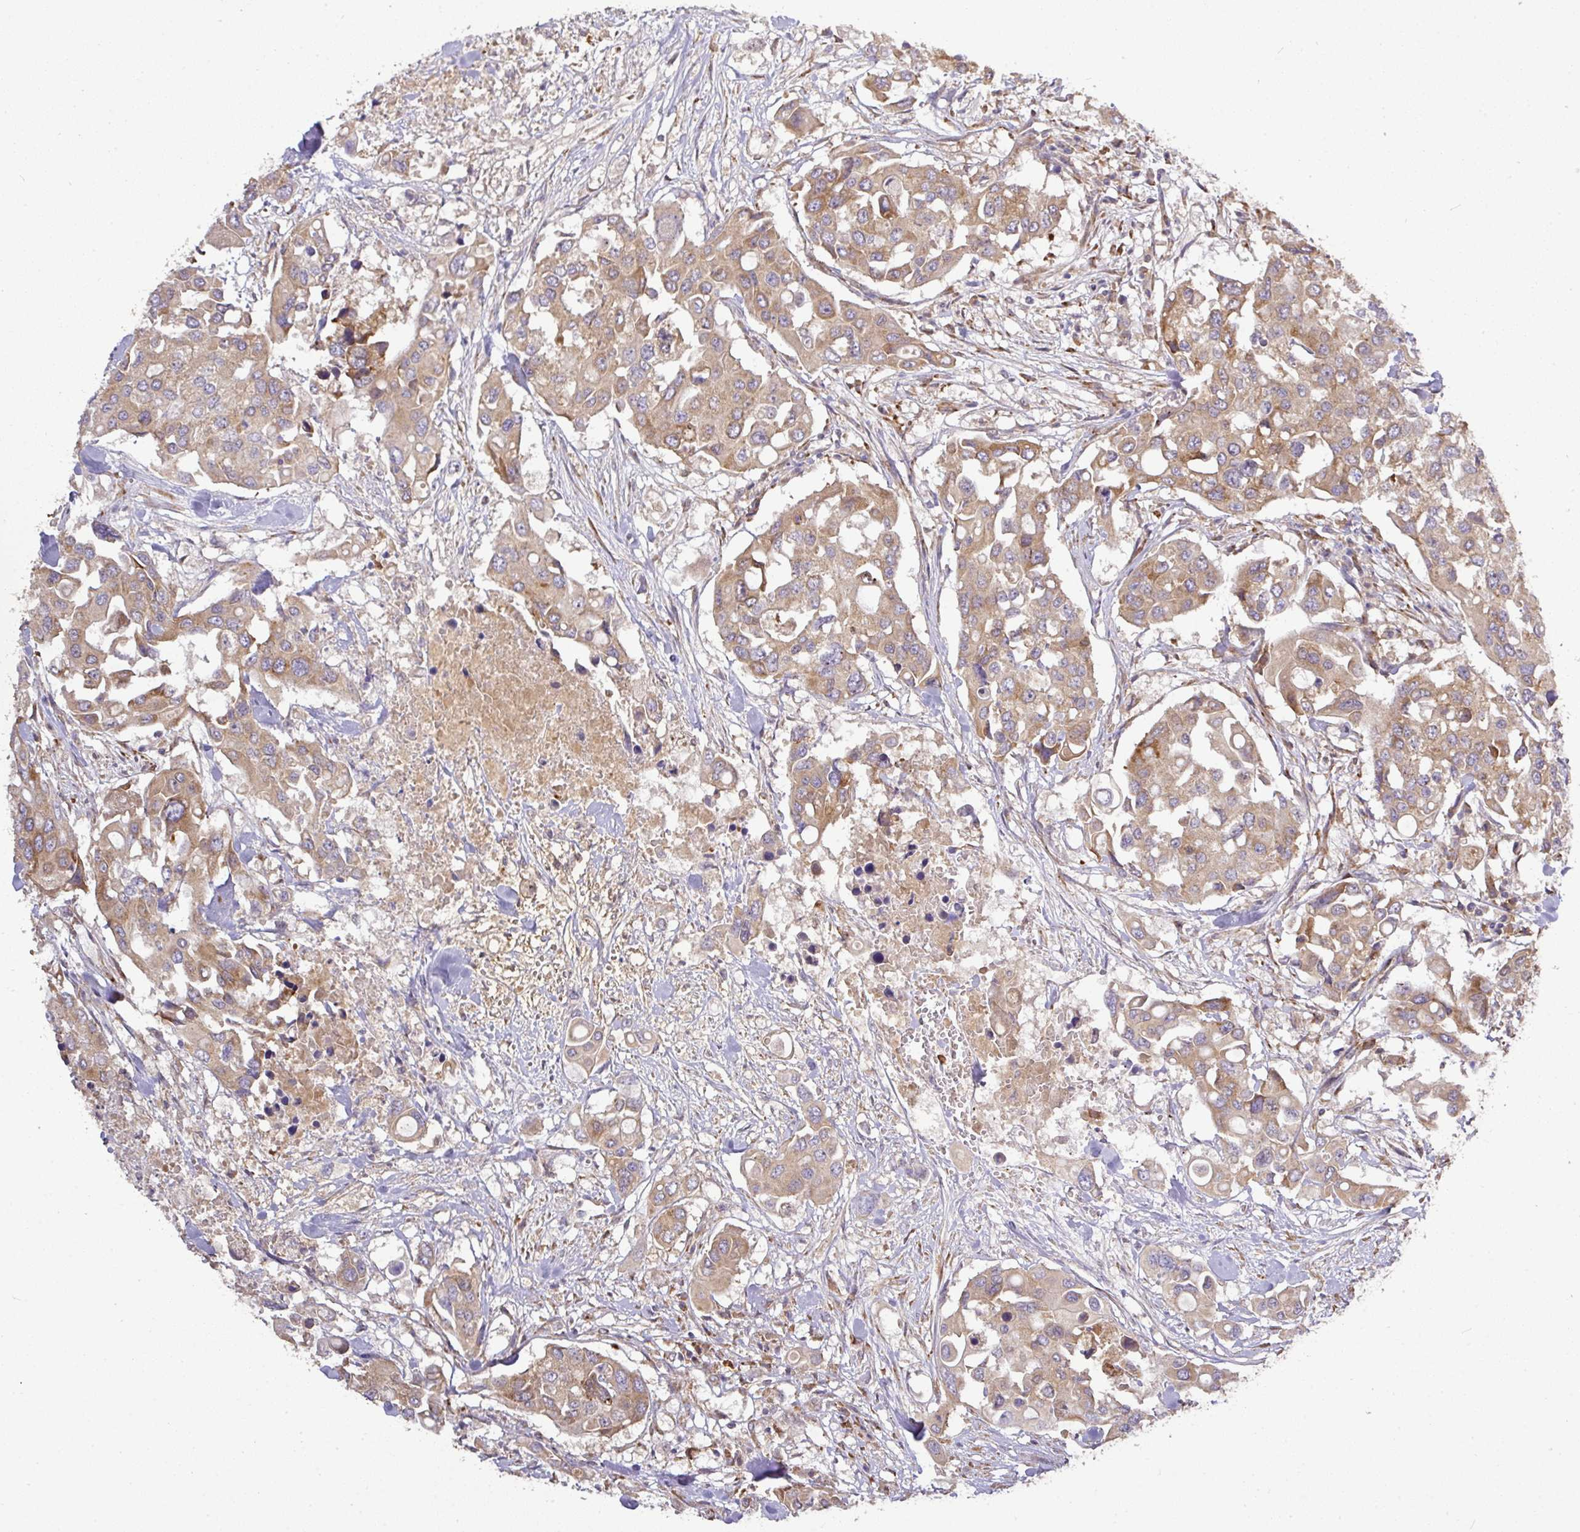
{"staining": {"intensity": "weak", "quantity": ">75%", "location": "cytoplasmic/membranous"}, "tissue": "colorectal cancer", "cell_type": "Tumor cells", "image_type": "cancer", "snomed": [{"axis": "morphology", "description": "Adenocarcinoma, NOS"}, {"axis": "topography", "description": "Colon"}], "caption": "There is low levels of weak cytoplasmic/membranous staining in tumor cells of adenocarcinoma (colorectal), as demonstrated by immunohistochemical staining (brown color).", "gene": "GALP", "patient": {"sex": "male", "age": 77}}